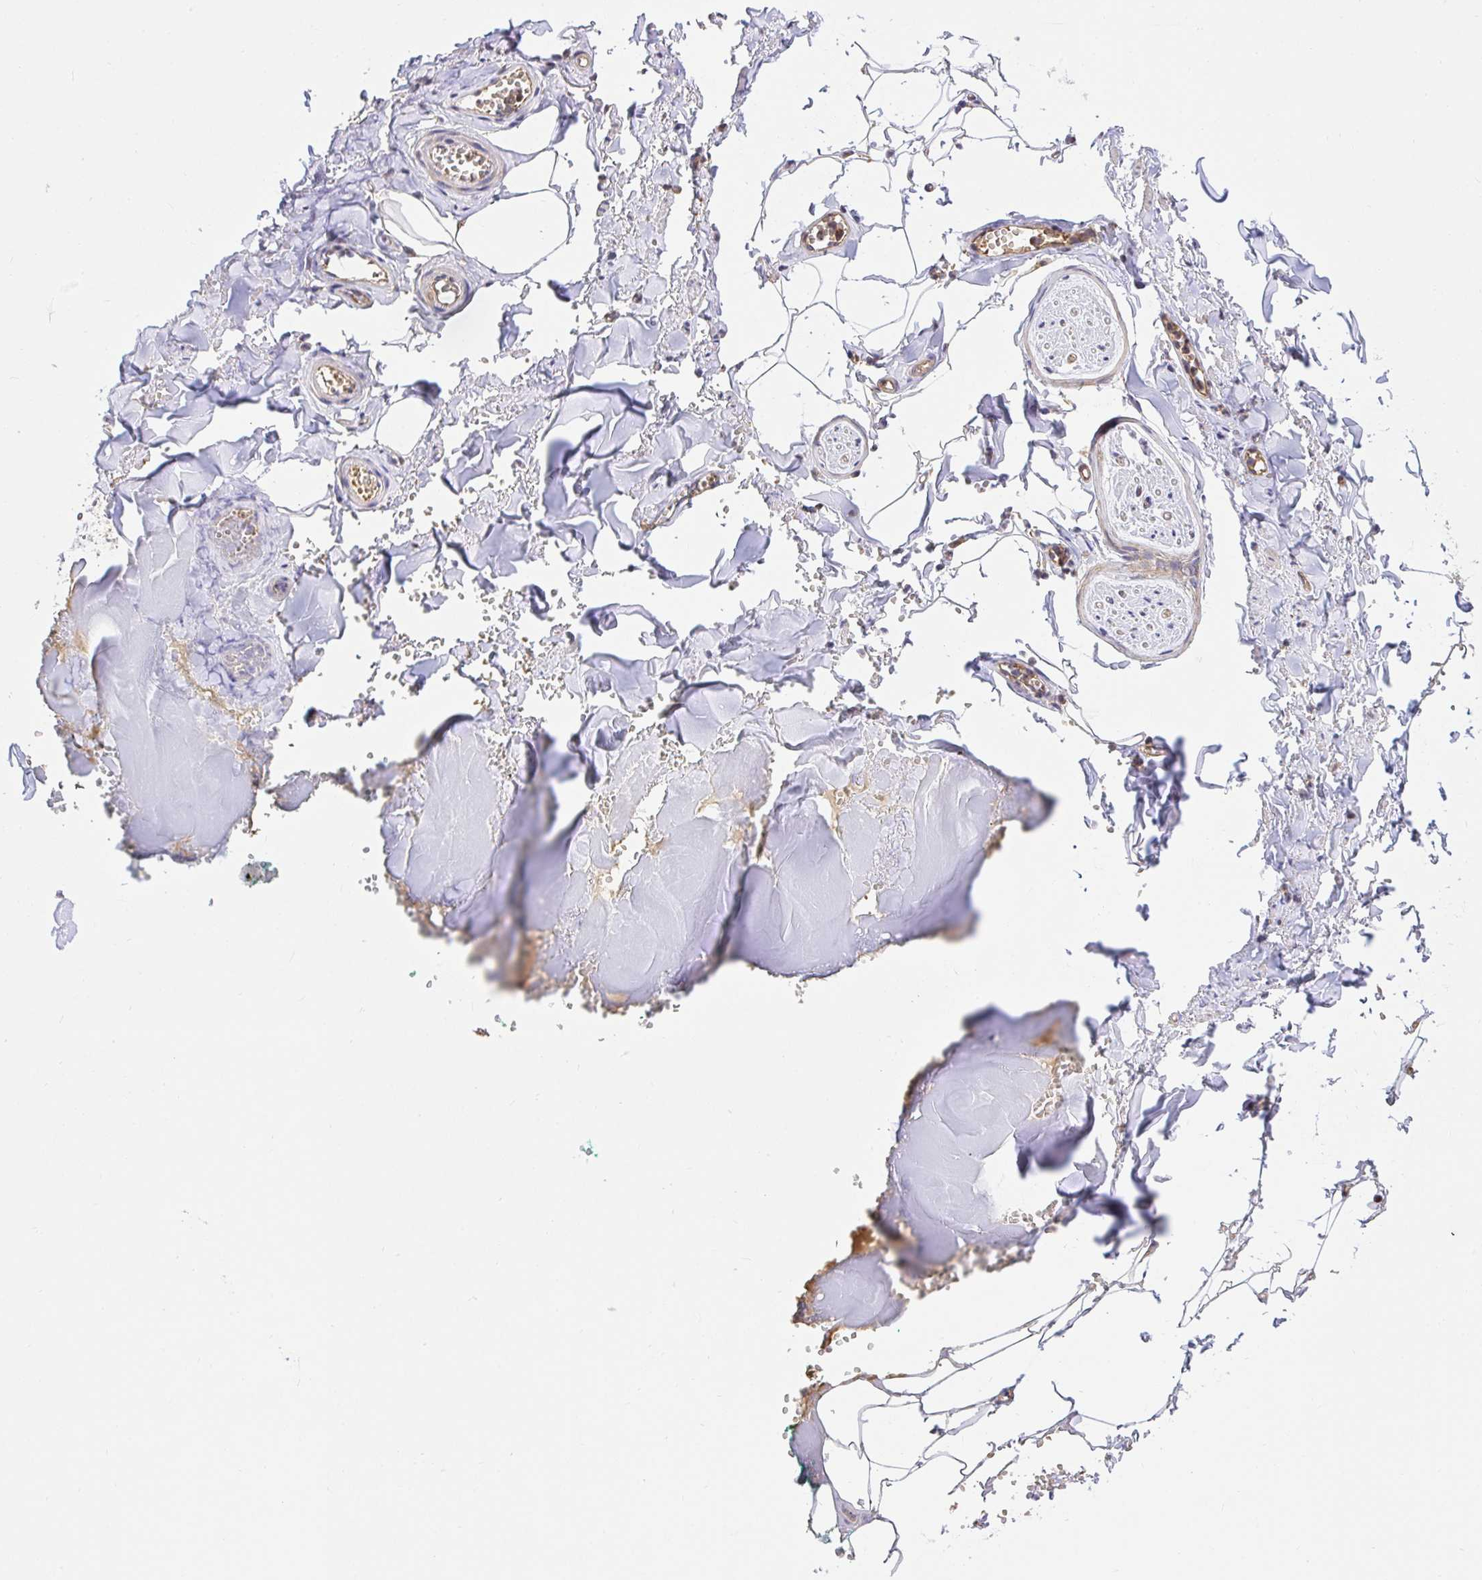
{"staining": {"intensity": "negative", "quantity": "none", "location": "none"}, "tissue": "adipose tissue", "cell_type": "Adipocytes", "image_type": "normal", "snomed": [{"axis": "morphology", "description": "Normal tissue, NOS"}, {"axis": "topography", "description": "Vulva"}, {"axis": "topography", "description": "Peripheral nerve tissue"}], "caption": "Adipose tissue was stained to show a protein in brown. There is no significant staining in adipocytes. (DAB (3,3'-diaminobenzidine) immunohistochemistry (IHC) with hematoxylin counter stain).", "gene": "TRIM55", "patient": {"sex": "female", "age": 66}}